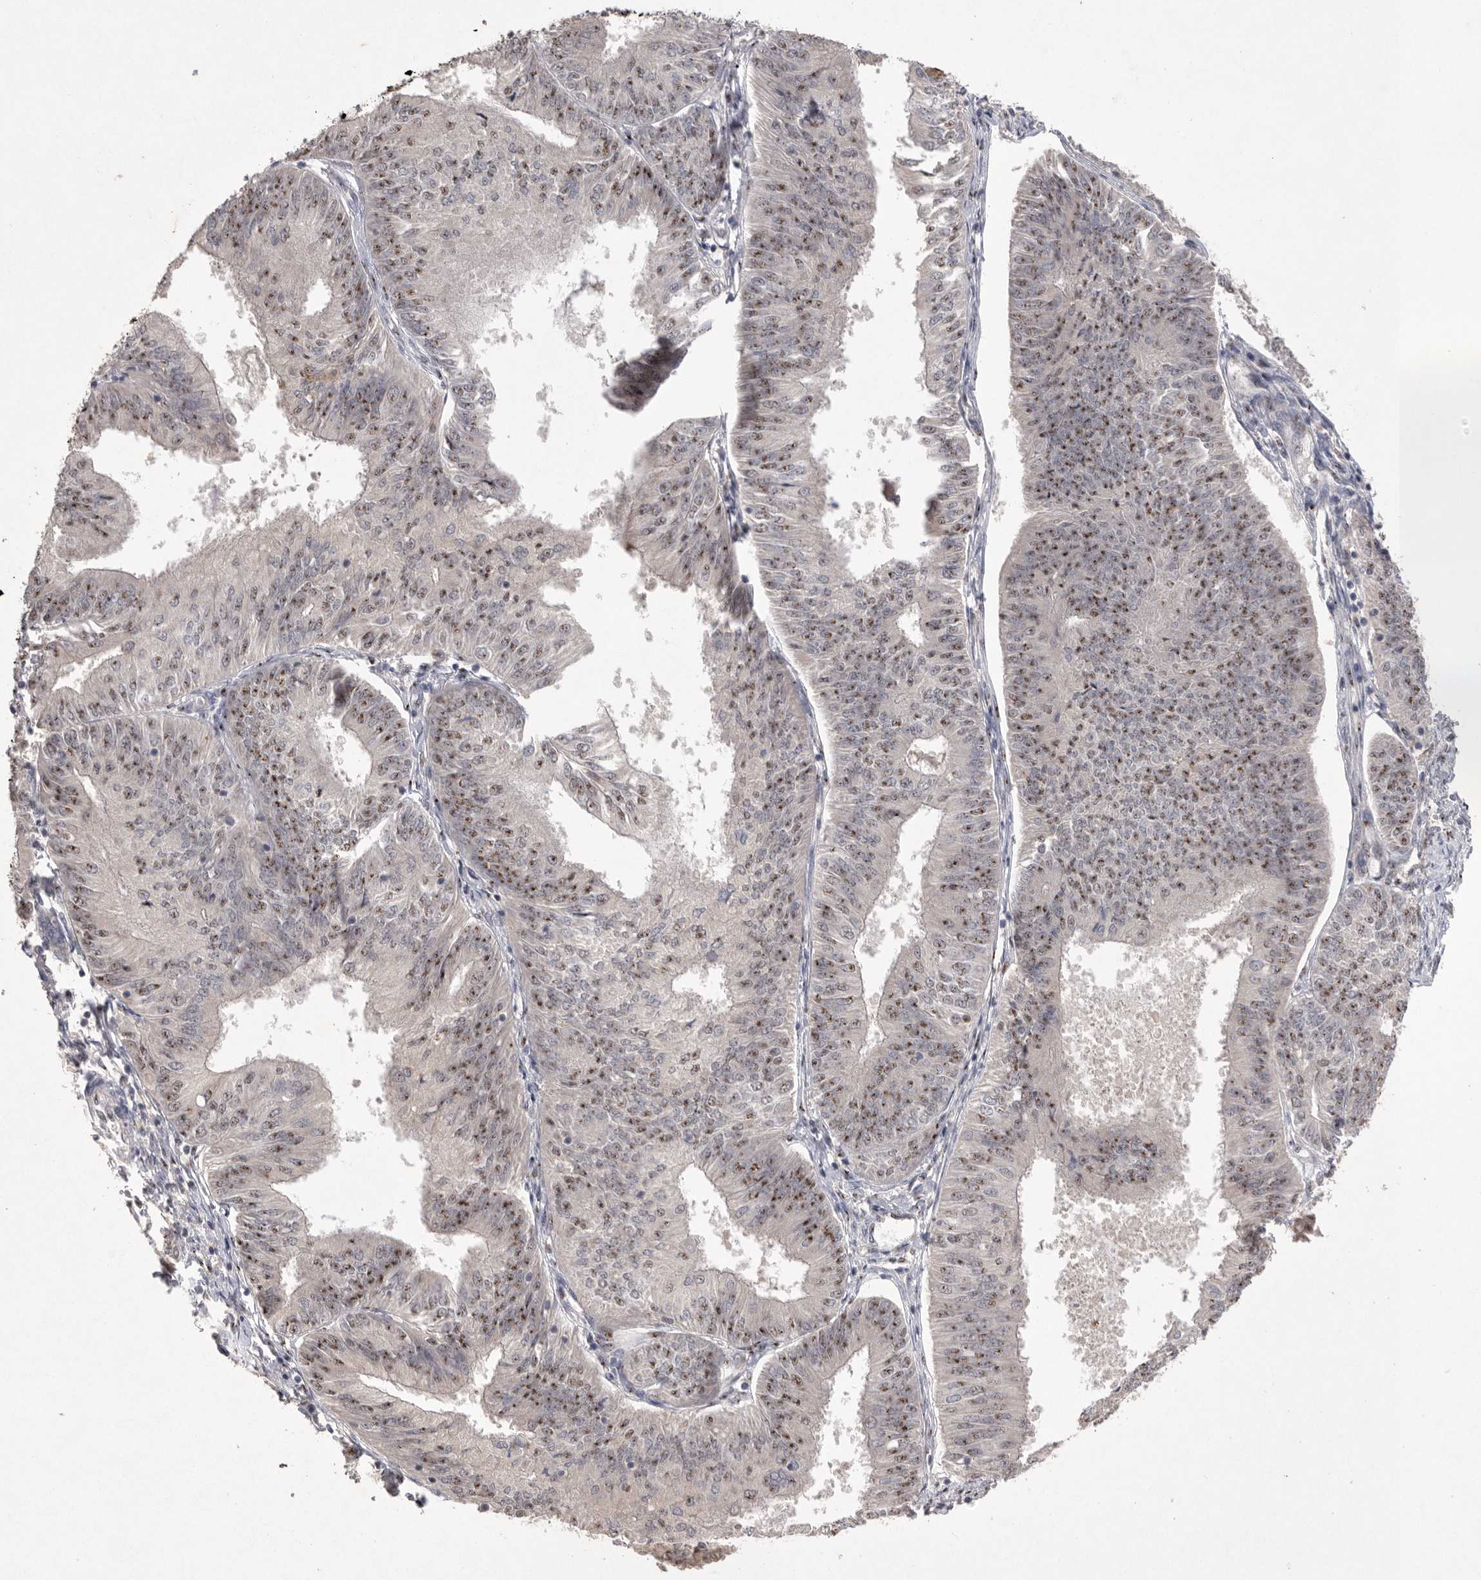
{"staining": {"intensity": "moderate", "quantity": ">75%", "location": "nuclear"}, "tissue": "endometrial cancer", "cell_type": "Tumor cells", "image_type": "cancer", "snomed": [{"axis": "morphology", "description": "Adenocarcinoma, NOS"}, {"axis": "topography", "description": "Endometrium"}], "caption": "Endometrial cancer stained for a protein shows moderate nuclear positivity in tumor cells. (Brightfield microscopy of DAB IHC at high magnification).", "gene": "HUS1", "patient": {"sex": "female", "age": 58}}